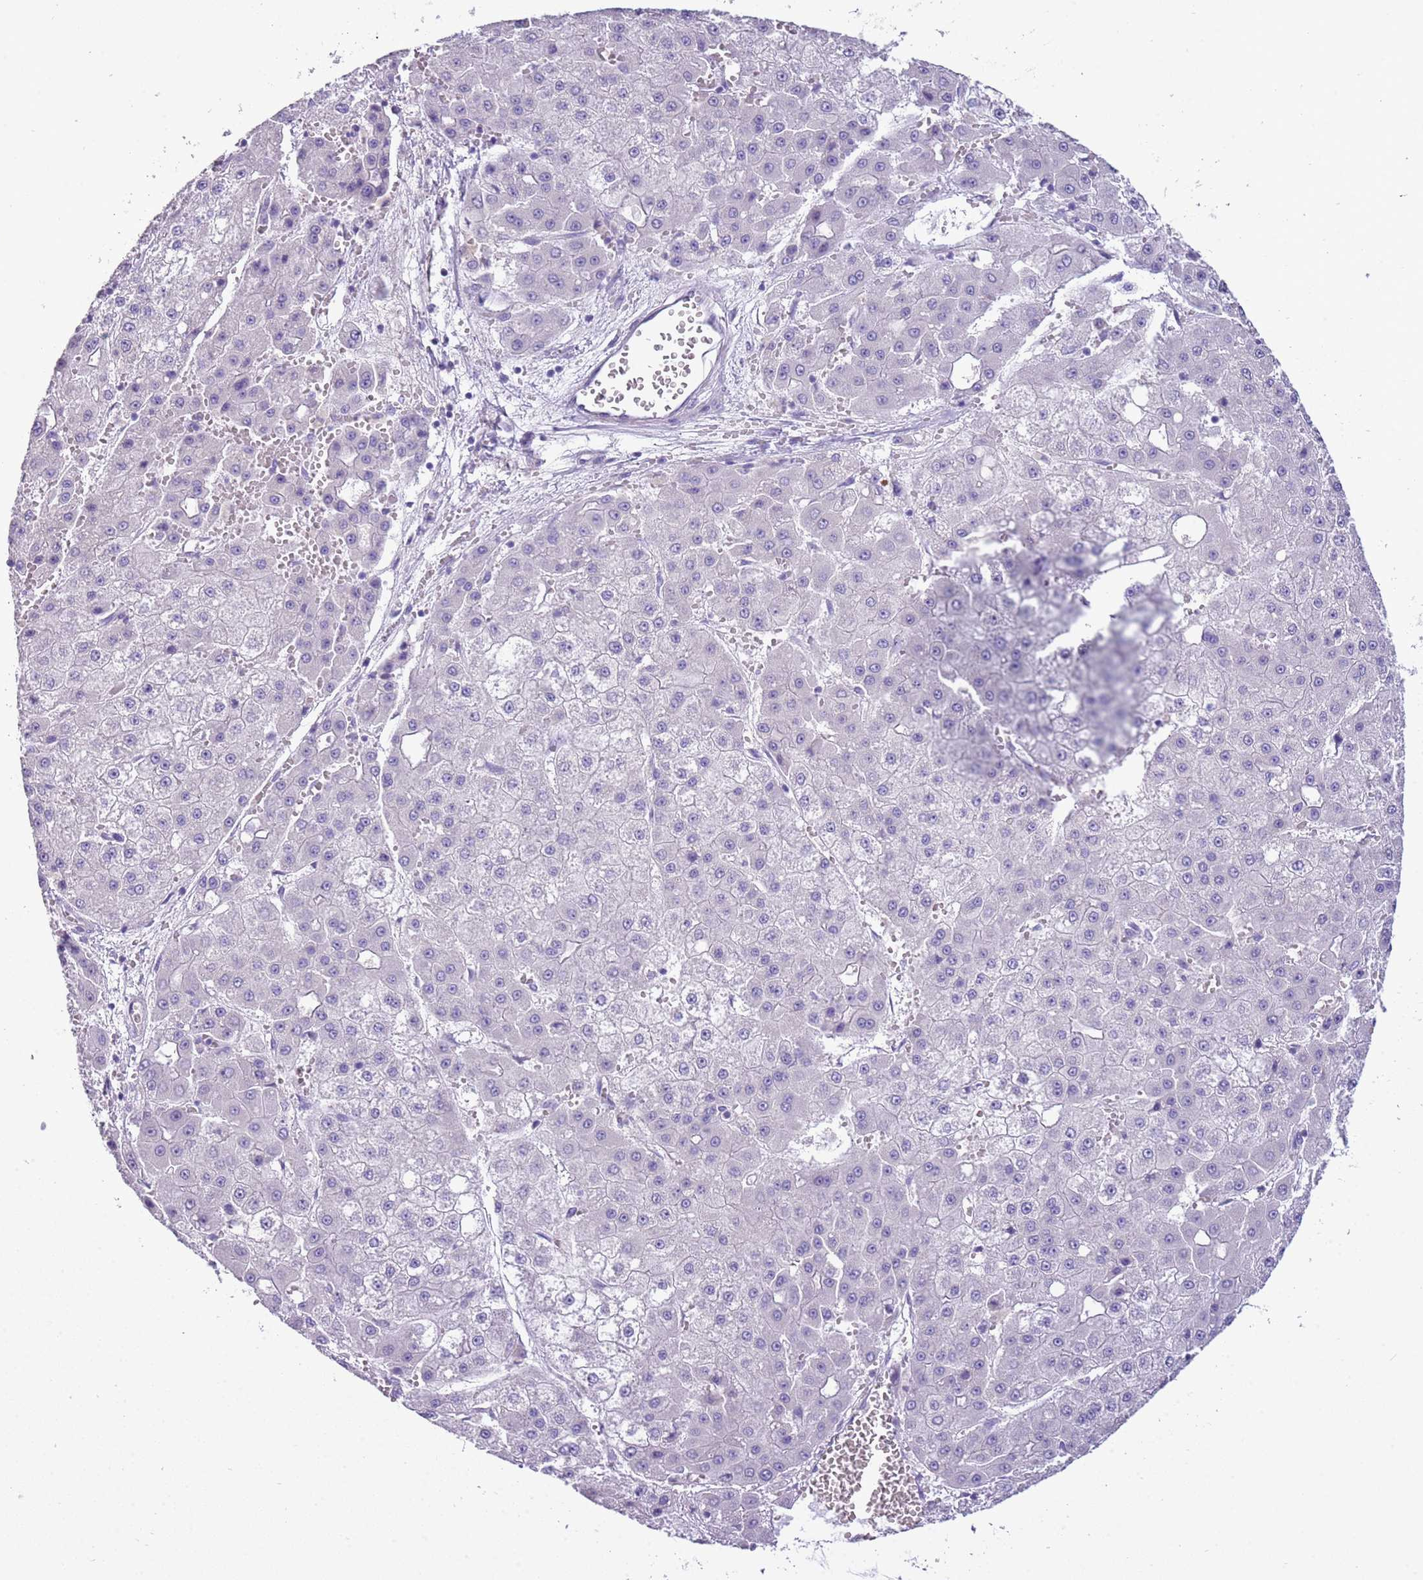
{"staining": {"intensity": "negative", "quantity": "none", "location": "none"}, "tissue": "liver cancer", "cell_type": "Tumor cells", "image_type": "cancer", "snomed": [{"axis": "morphology", "description": "Carcinoma, Hepatocellular, NOS"}, {"axis": "topography", "description": "Liver"}], "caption": "A high-resolution image shows immunohistochemistry (IHC) staining of hepatocellular carcinoma (liver), which exhibits no significant expression in tumor cells. The staining was performed using DAB (3,3'-diaminobenzidine) to visualize the protein expression in brown, while the nuclei were stained in blue with hematoxylin (Magnification: 20x).", "gene": "SCAMP5", "patient": {"sex": "male", "age": 47}}